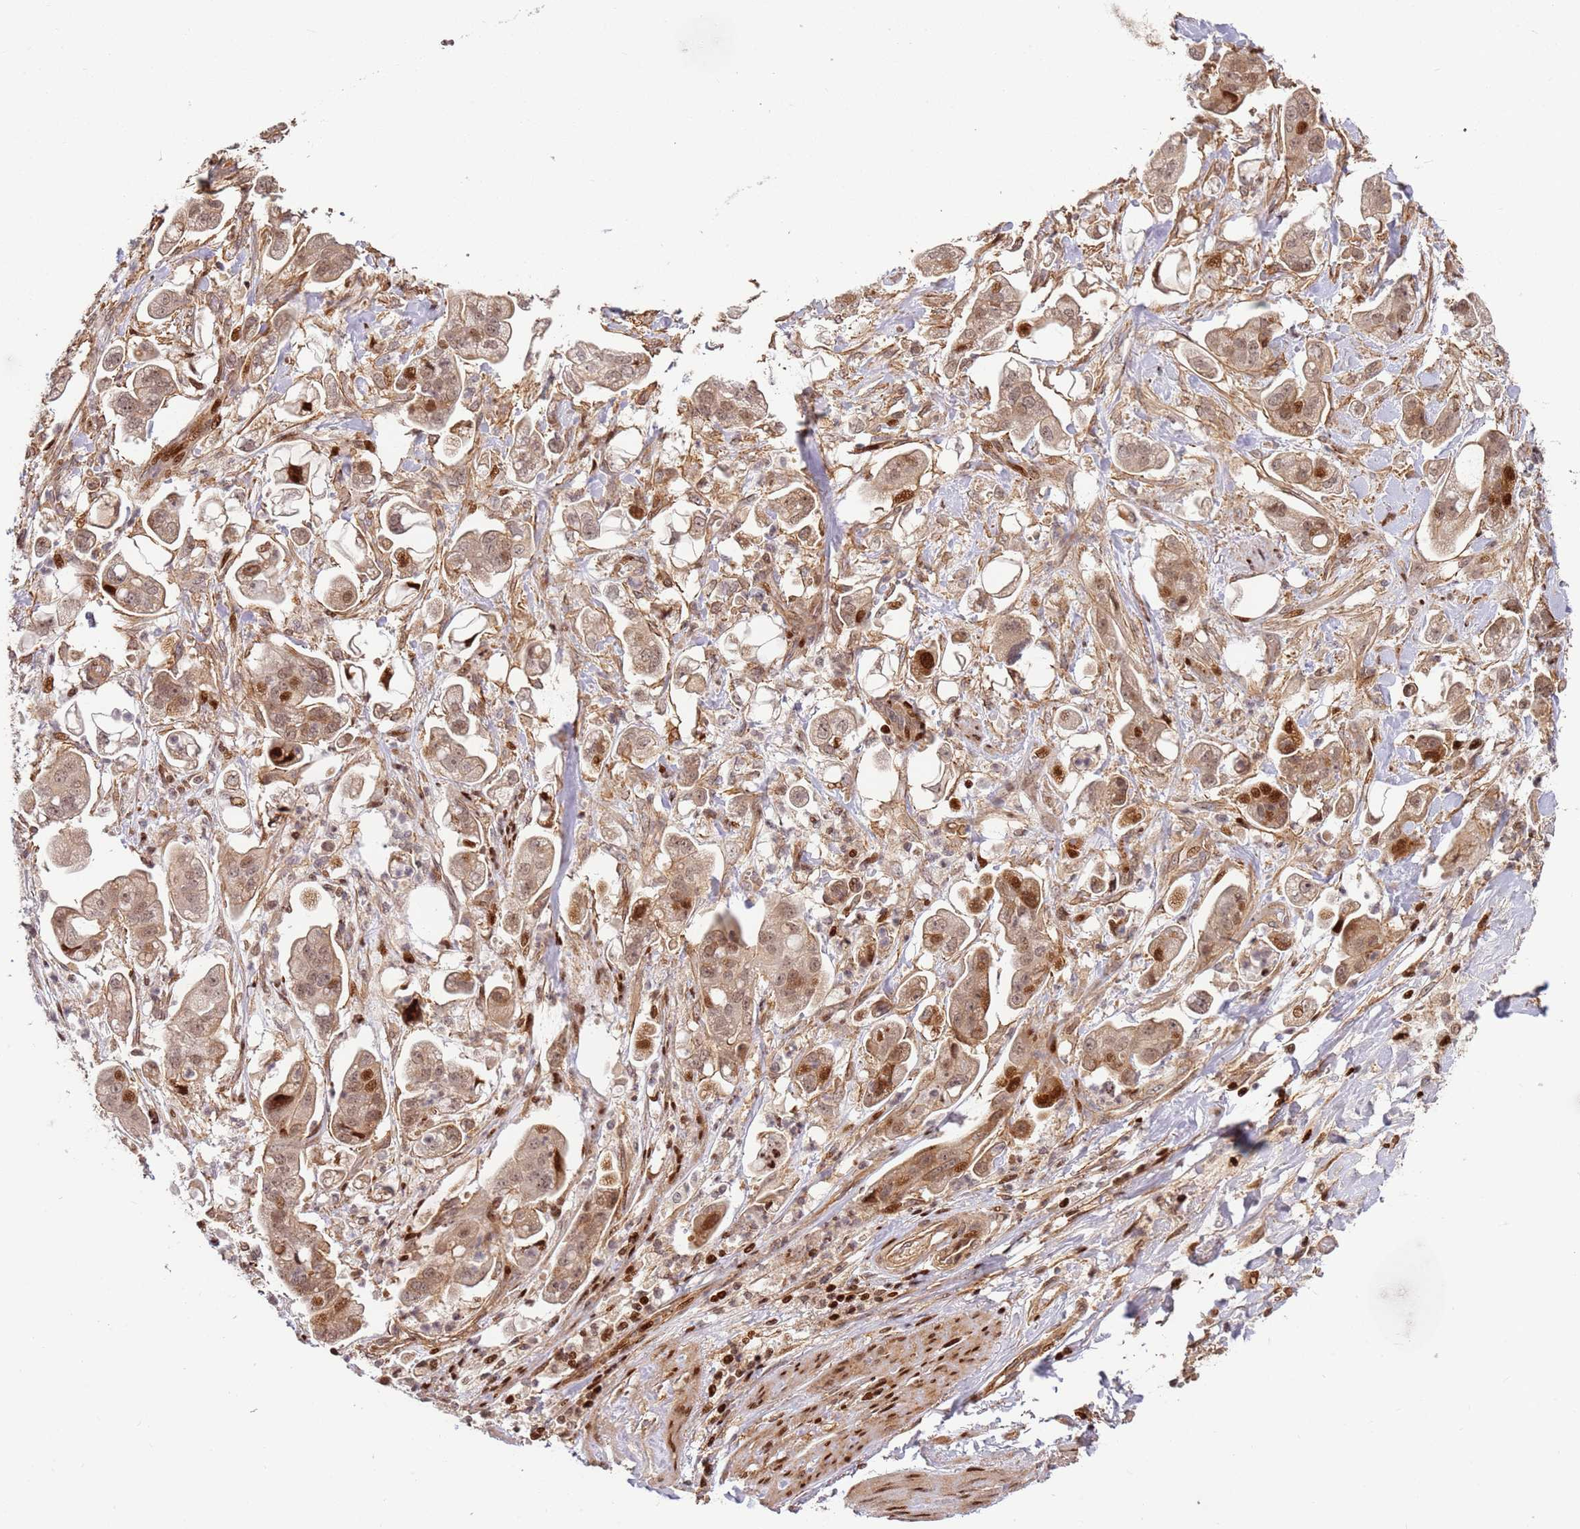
{"staining": {"intensity": "moderate", "quantity": ">75%", "location": "cytoplasmic/membranous,nuclear"}, "tissue": "stomach cancer", "cell_type": "Tumor cells", "image_type": "cancer", "snomed": [{"axis": "morphology", "description": "Adenocarcinoma, NOS"}, {"axis": "topography", "description": "Stomach"}], "caption": "Human stomach adenocarcinoma stained with a protein marker demonstrates moderate staining in tumor cells.", "gene": "TMEM233", "patient": {"sex": "male", "age": 62}}